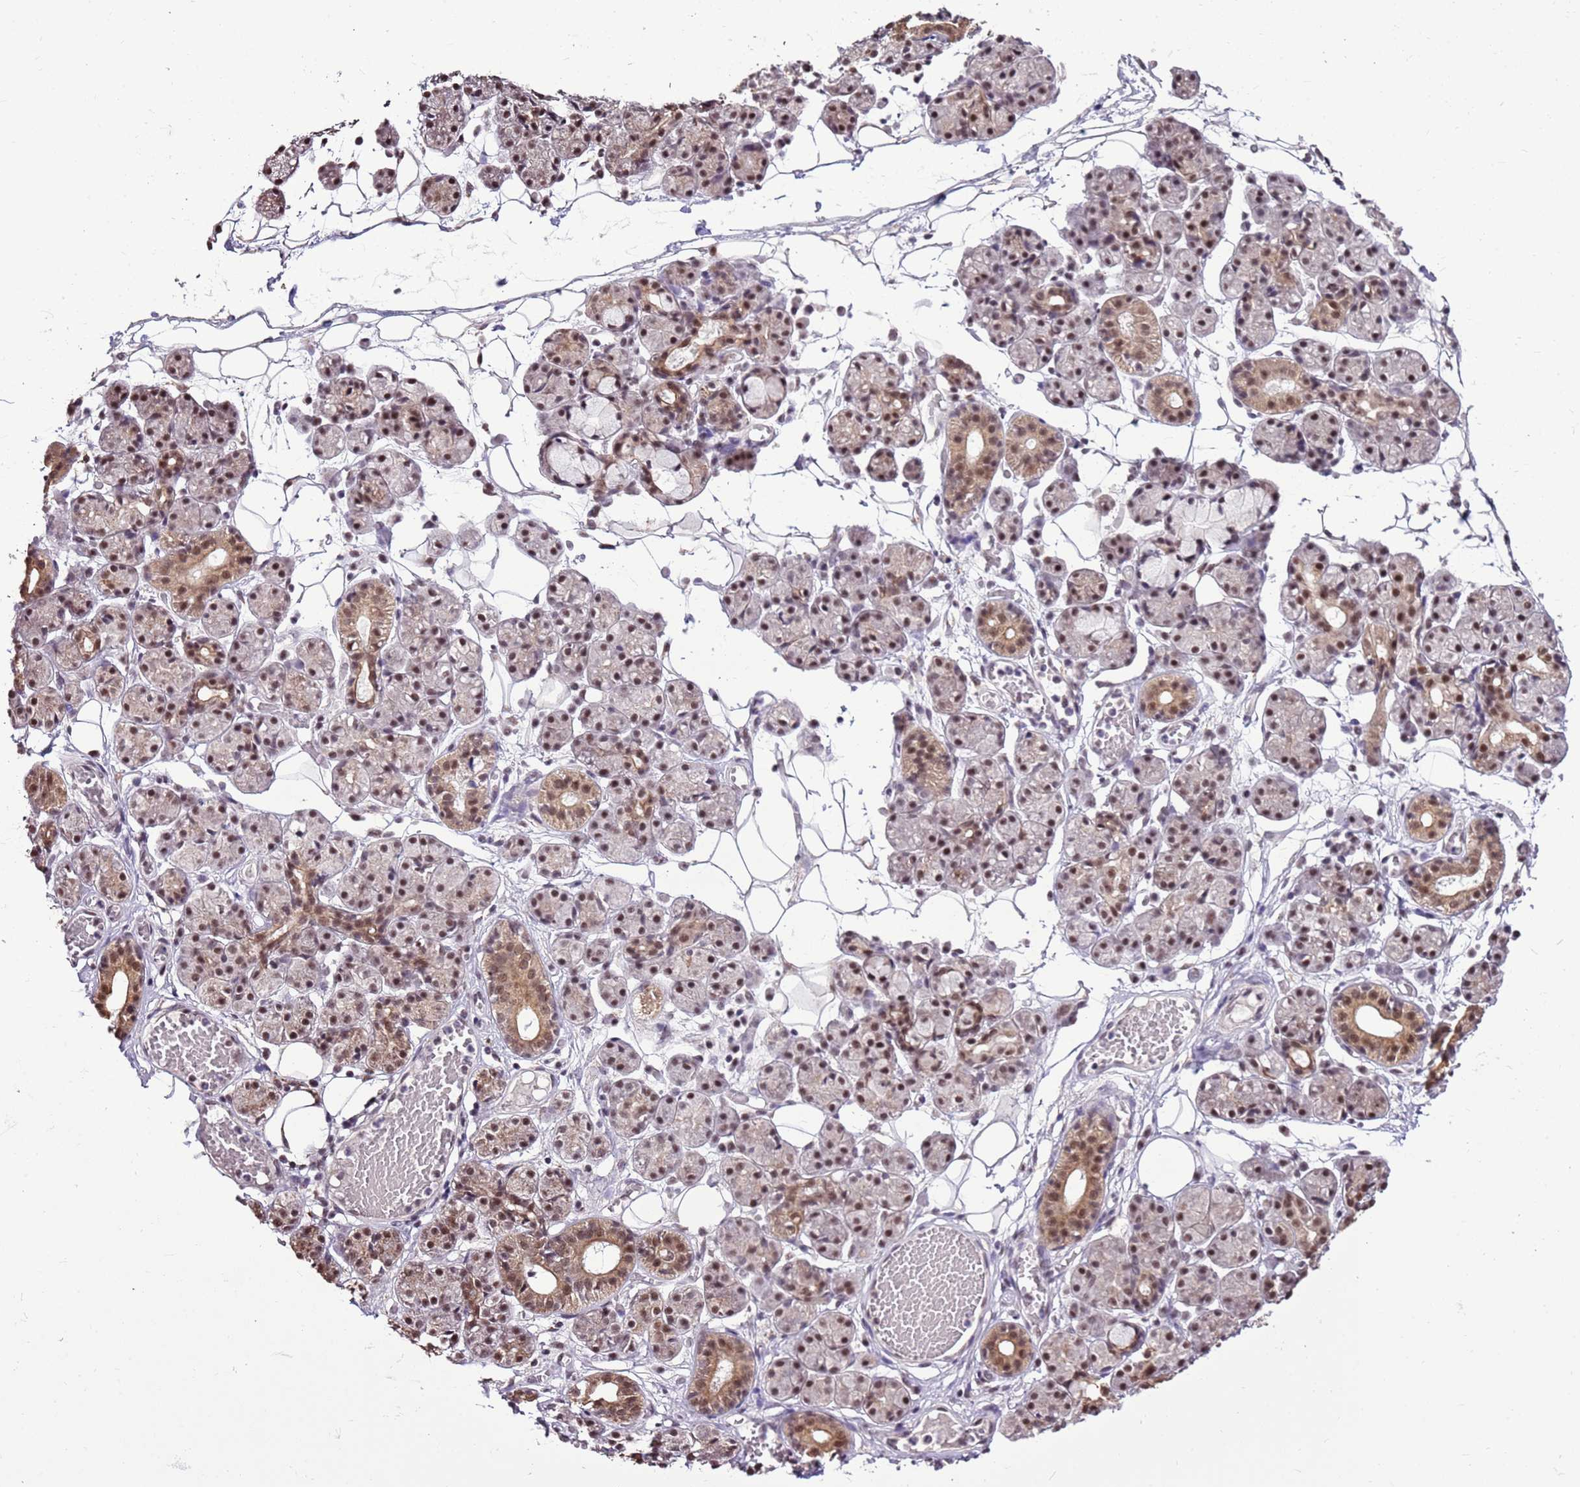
{"staining": {"intensity": "moderate", "quantity": "25%-75%", "location": "cytoplasmic/membranous,nuclear"}, "tissue": "salivary gland", "cell_type": "Glandular cells", "image_type": "normal", "snomed": [{"axis": "morphology", "description": "Normal tissue, NOS"}, {"axis": "topography", "description": "Salivary gland"}], "caption": "IHC micrograph of normal salivary gland stained for a protein (brown), which displays medium levels of moderate cytoplasmic/membranous,nuclear positivity in about 25%-75% of glandular cells.", "gene": "AKAP8L", "patient": {"sex": "male", "age": 63}}